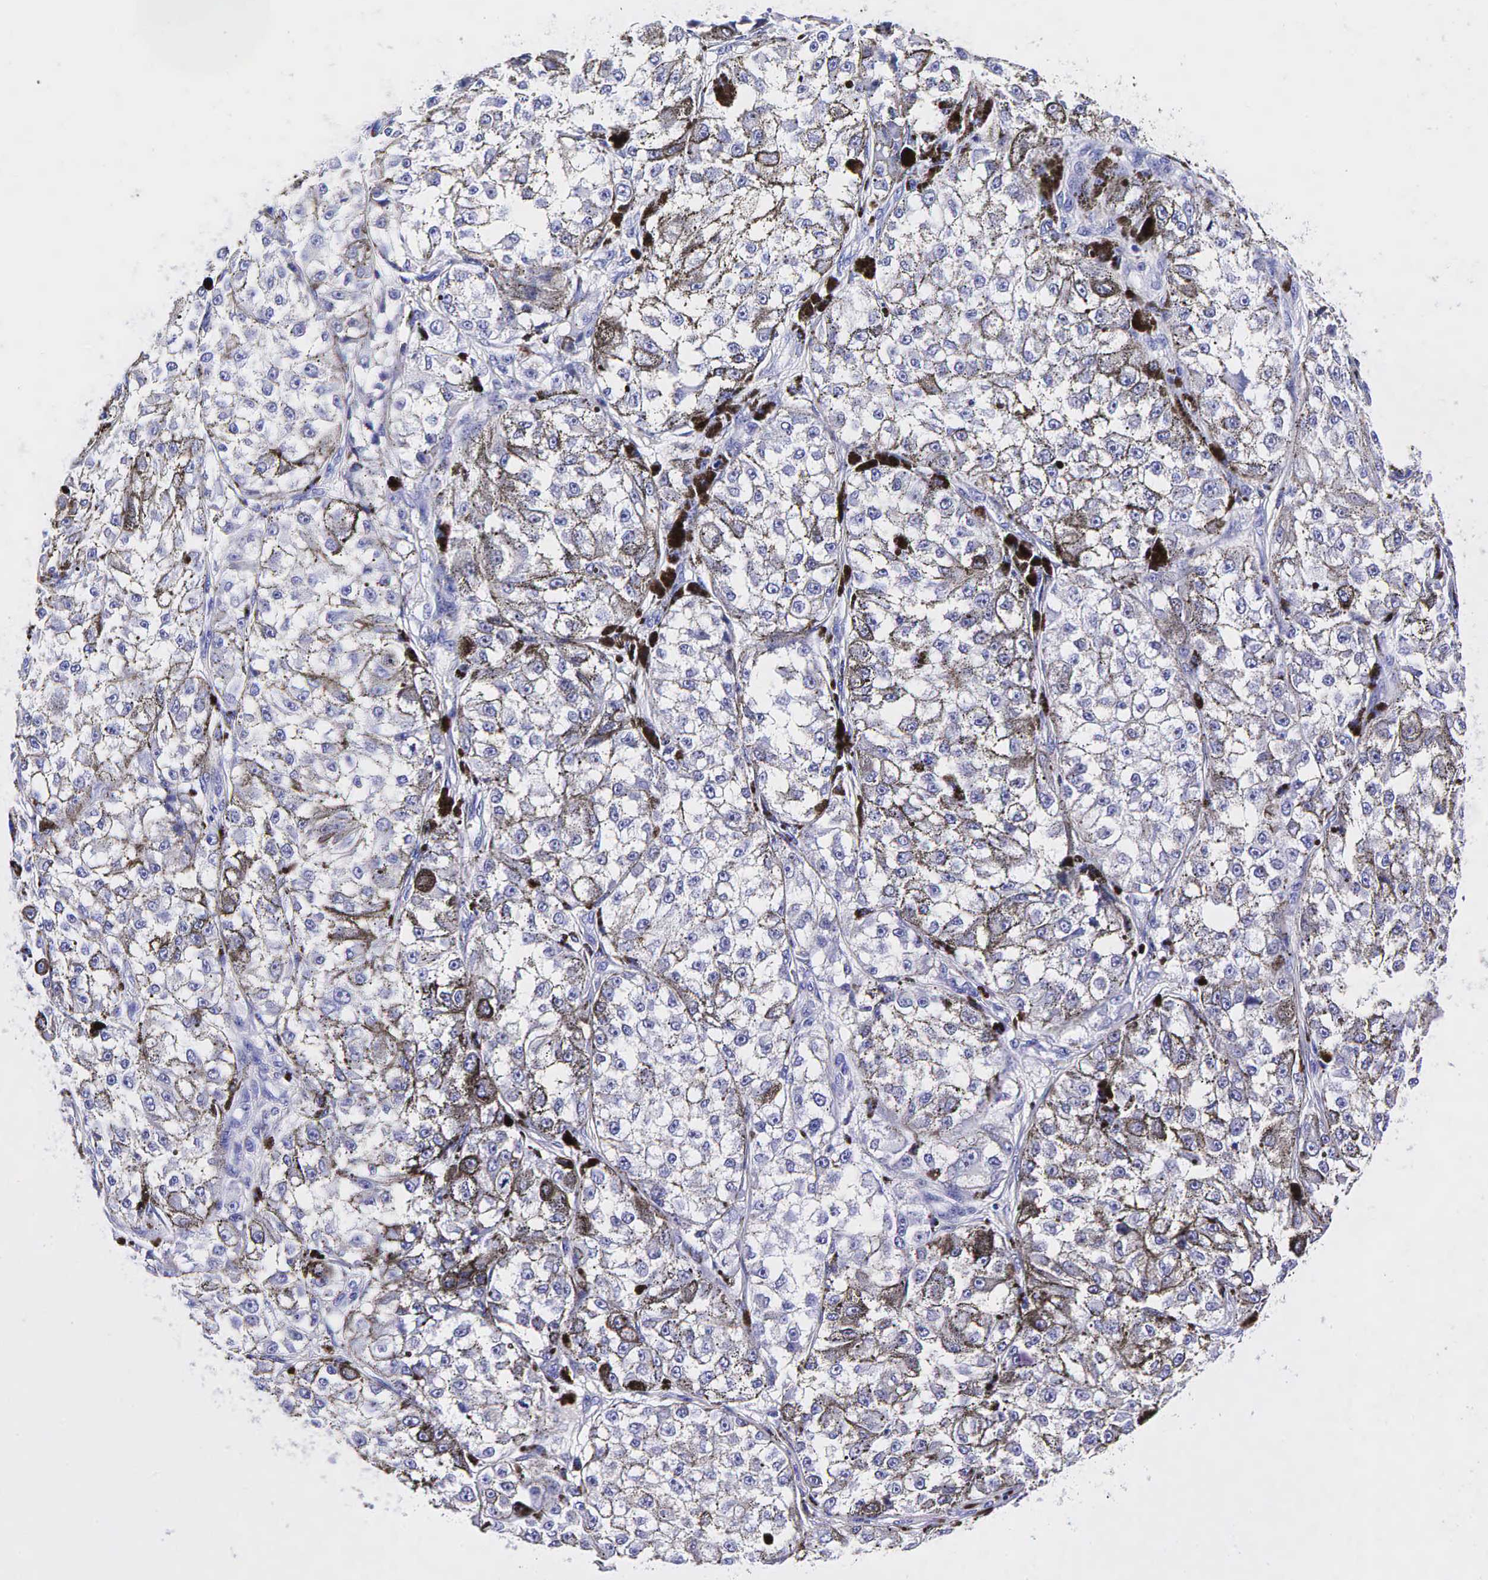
{"staining": {"intensity": "negative", "quantity": "none", "location": "none"}, "tissue": "melanoma", "cell_type": "Tumor cells", "image_type": "cancer", "snomed": [{"axis": "morphology", "description": "Malignant melanoma, NOS"}, {"axis": "topography", "description": "Skin"}], "caption": "A high-resolution photomicrograph shows immunohistochemistry (IHC) staining of malignant melanoma, which shows no significant staining in tumor cells.", "gene": "GAST", "patient": {"sex": "male", "age": 67}}